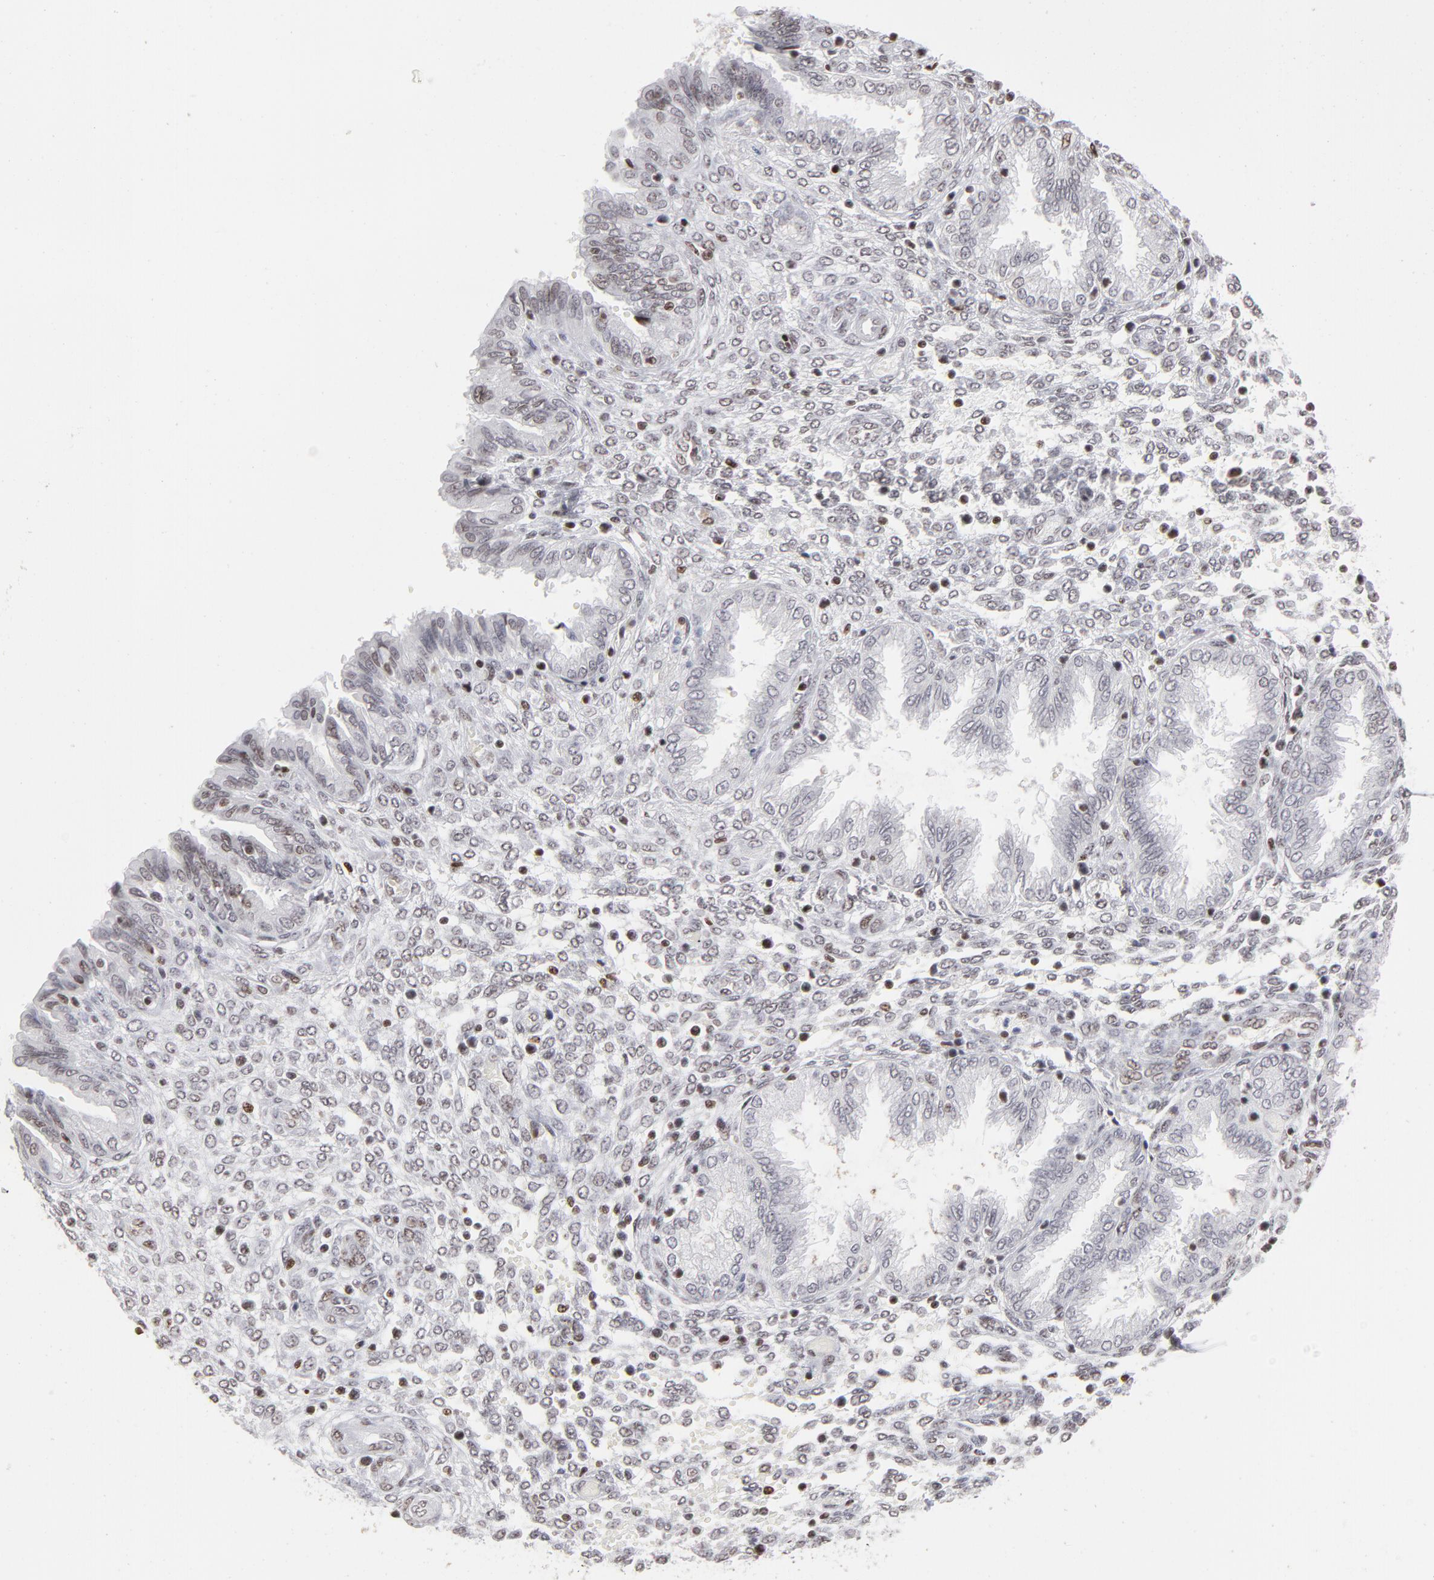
{"staining": {"intensity": "moderate", "quantity": "25%-75%", "location": "nuclear"}, "tissue": "endometrium", "cell_type": "Cells in endometrial stroma", "image_type": "normal", "snomed": [{"axis": "morphology", "description": "Normal tissue, NOS"}, {"axis": "topography", "description": "Endometrium"}], "caption": "Protein expression analysis of normal endometrium shows moderate nuclear expression in about 25%-75% of cells in endometrial stroma.", "gene": "PARP1", "patient": {"sex": "female", "age": 33}}